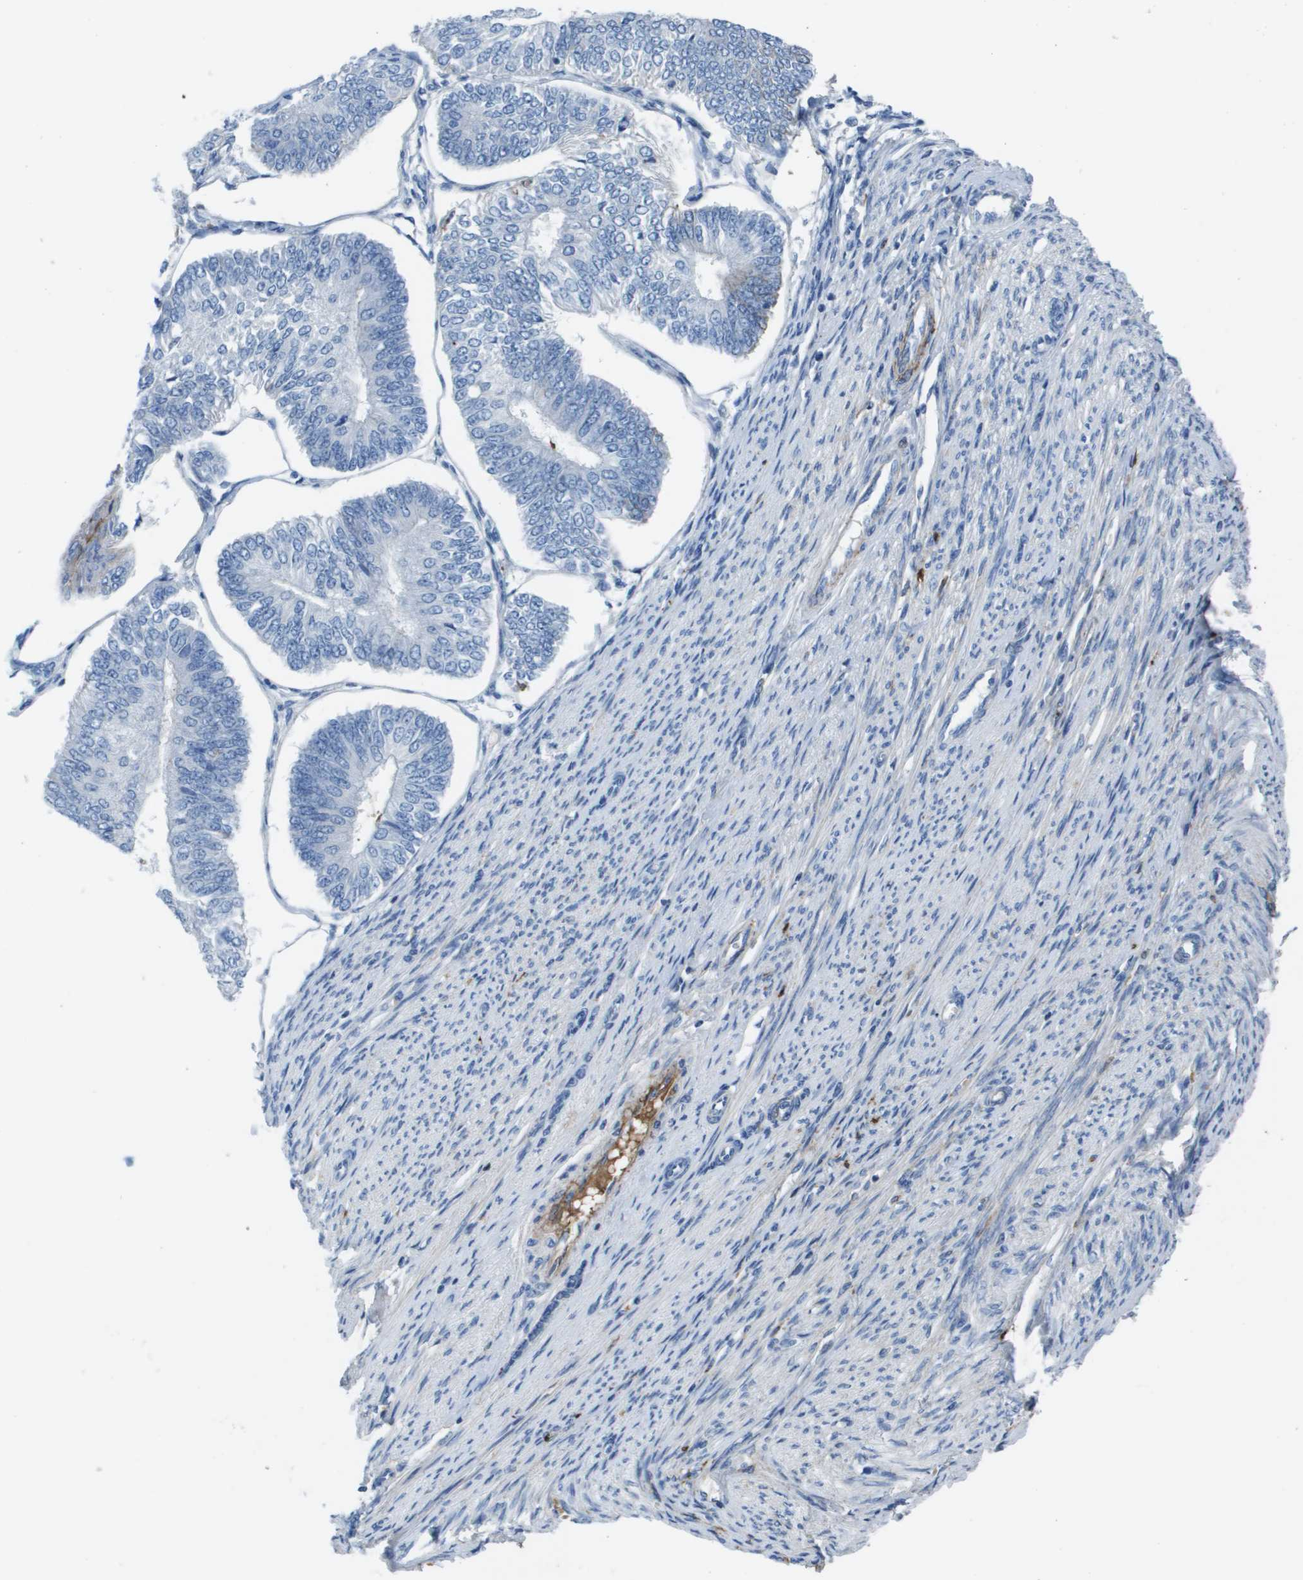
{"staining": {"intensity": "negative", "quantity": "none", "location": "none"}, "tissue": "endometrial cancer", "cell_type": "Tumor cells", "image_type": "cancer", "snomed": [{"axis": "morphology", "description": "Adenocarcinoma, NOS"}, {"axis": "topography", "description": "Endometrium"}], "caption": "Immunohistochemical staining of human endometrial cancer (adenocarcinoma) demonstrates no significant positivity in tumor cells.", "gene": "VTN", "patient": {"sex": "female", "age": 58}}